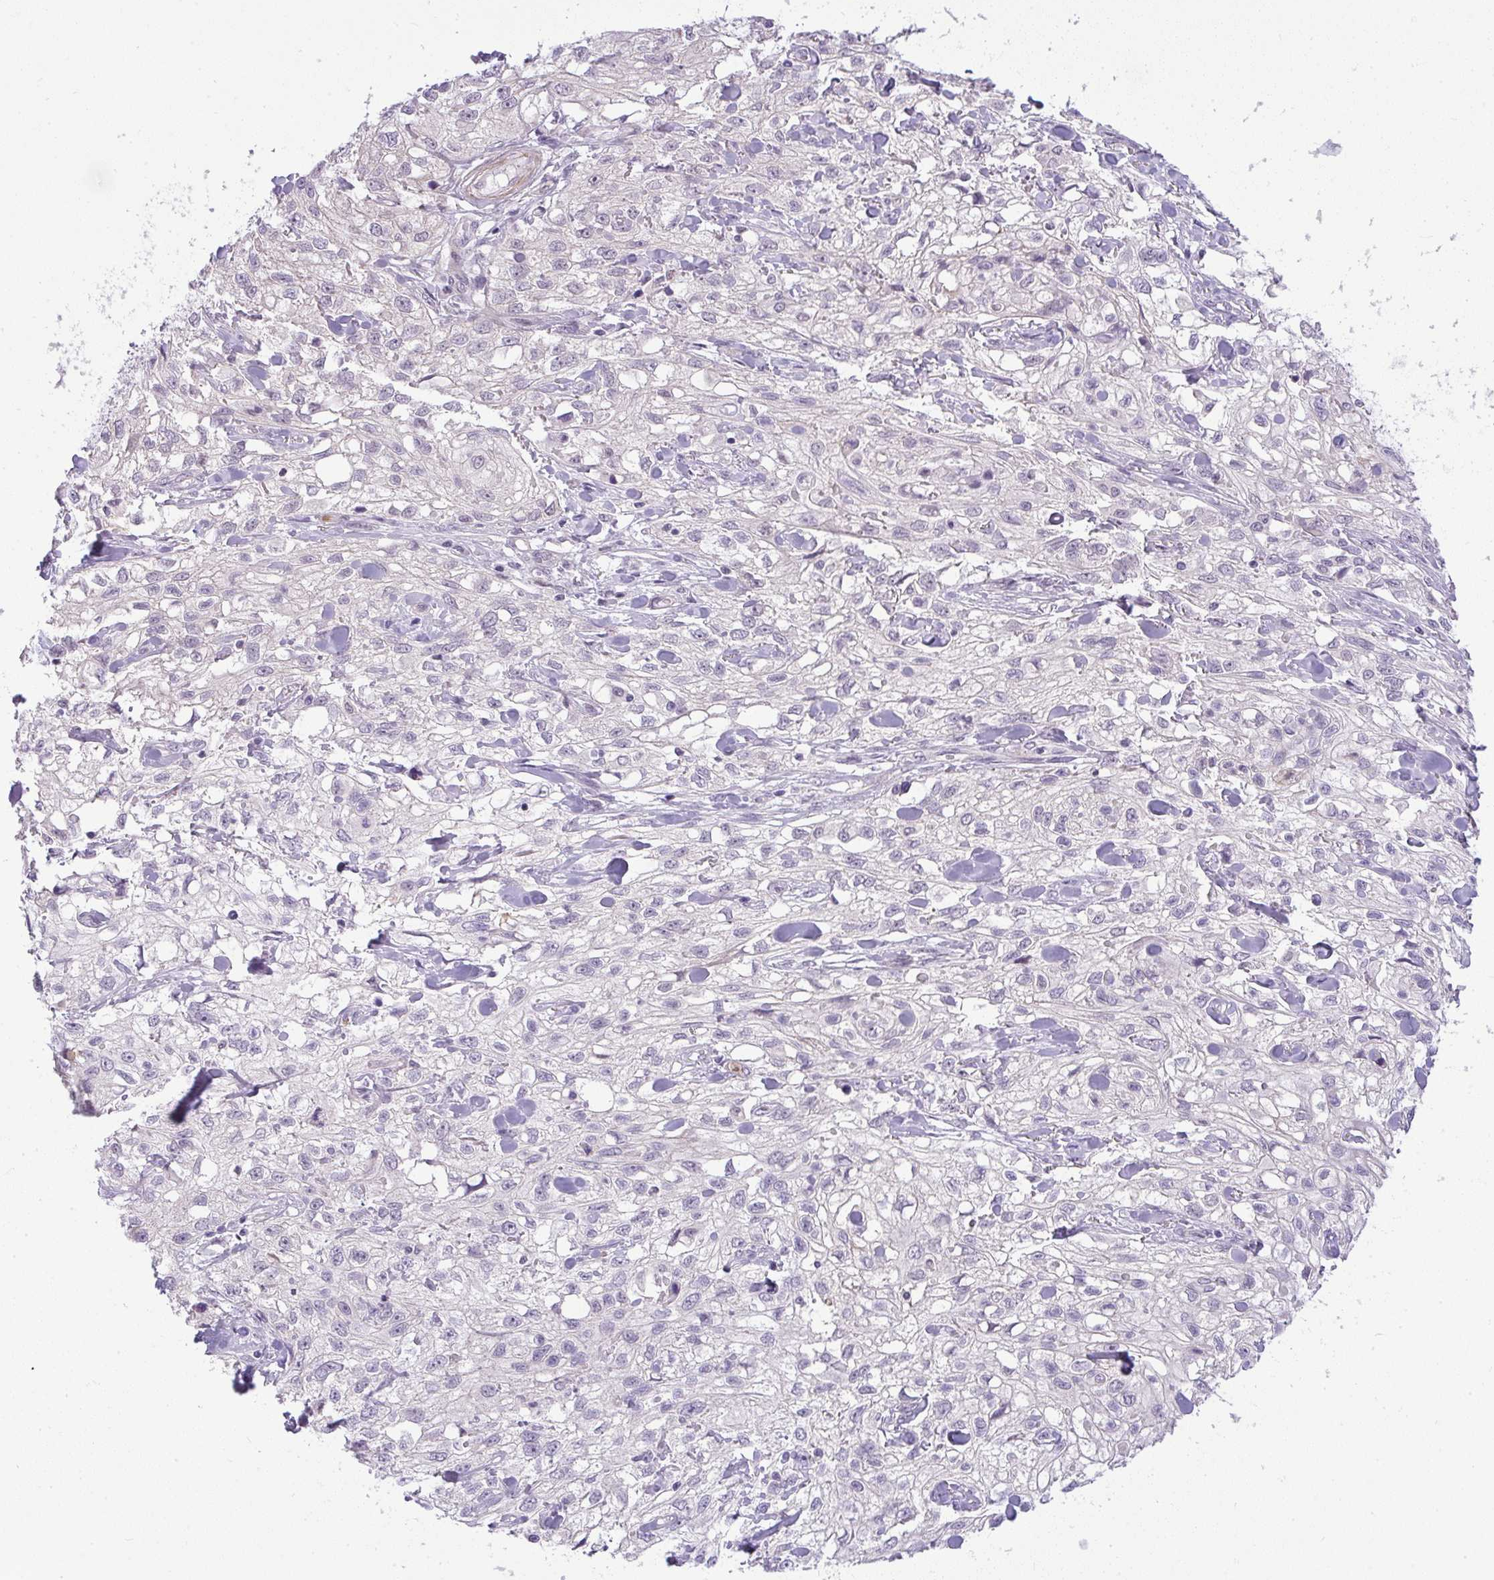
{"staining": {"intensity": "negative", "quantity": "none", "location": "none"}, "tissue": "skin cancer", "cell_type": "Tumor cells", "image_type": "cancer", "snomed": [{"axis": "morphology", "description": "Squamous cell carcinoma, NOS"}, {"axis": "topography", "description": "Skin"}, {"axis": "topography", "description": "Vulva"}], "caption": "High magnification brightfield microscopy of skin squamous cell carcinoma stained with DAB (3,3'-diaminobenzidine) (brown) and counterstained with hematoxylin (blue): tumor cells show no significant staining.", "gene": "DZIP1", "patient": {"sex": "female", "age": 86}}